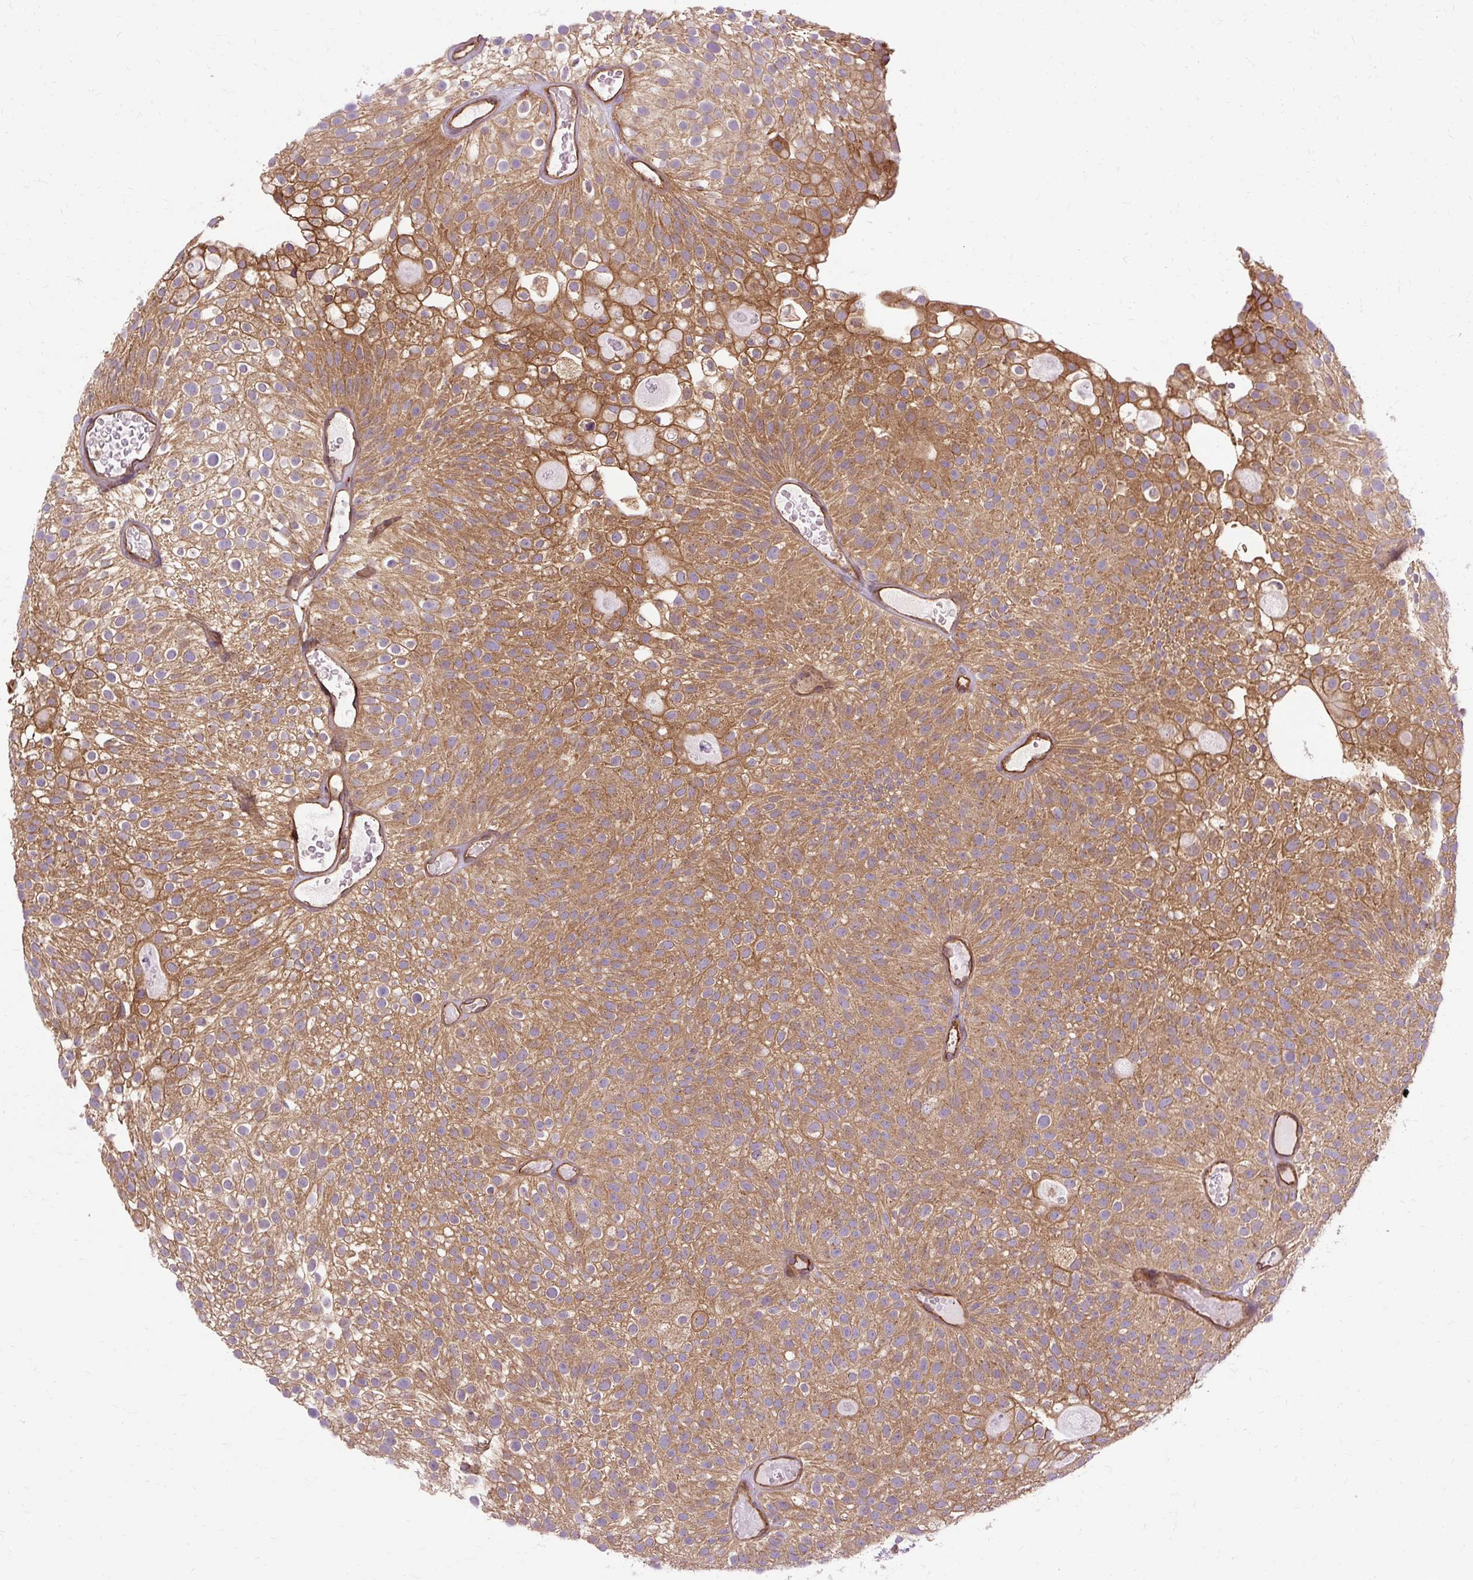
{"staining": {"intensity": "moderate", "quantity": ">75%", "location": "cytoplasmic/membranous"}, "tissue": "urothelial cancer", "cell_type": "Tumor cells", "image_type": "cancer", "snomed": [{"axis": "morphology", "description": "Urothelial carcinoma, Low grade"}, {"axis": "topography", "description": "Urinary bladder"}], "caption": "A histopathology image showing moderate cytoplasmic/membranous expression in approximately >75% of tumor cells in low-grade urothelial carcinoma, as visualized by brown immunohistochemical staining.", "gene": "CCDC93", "patient": {"sex": "male", "age": 78}}